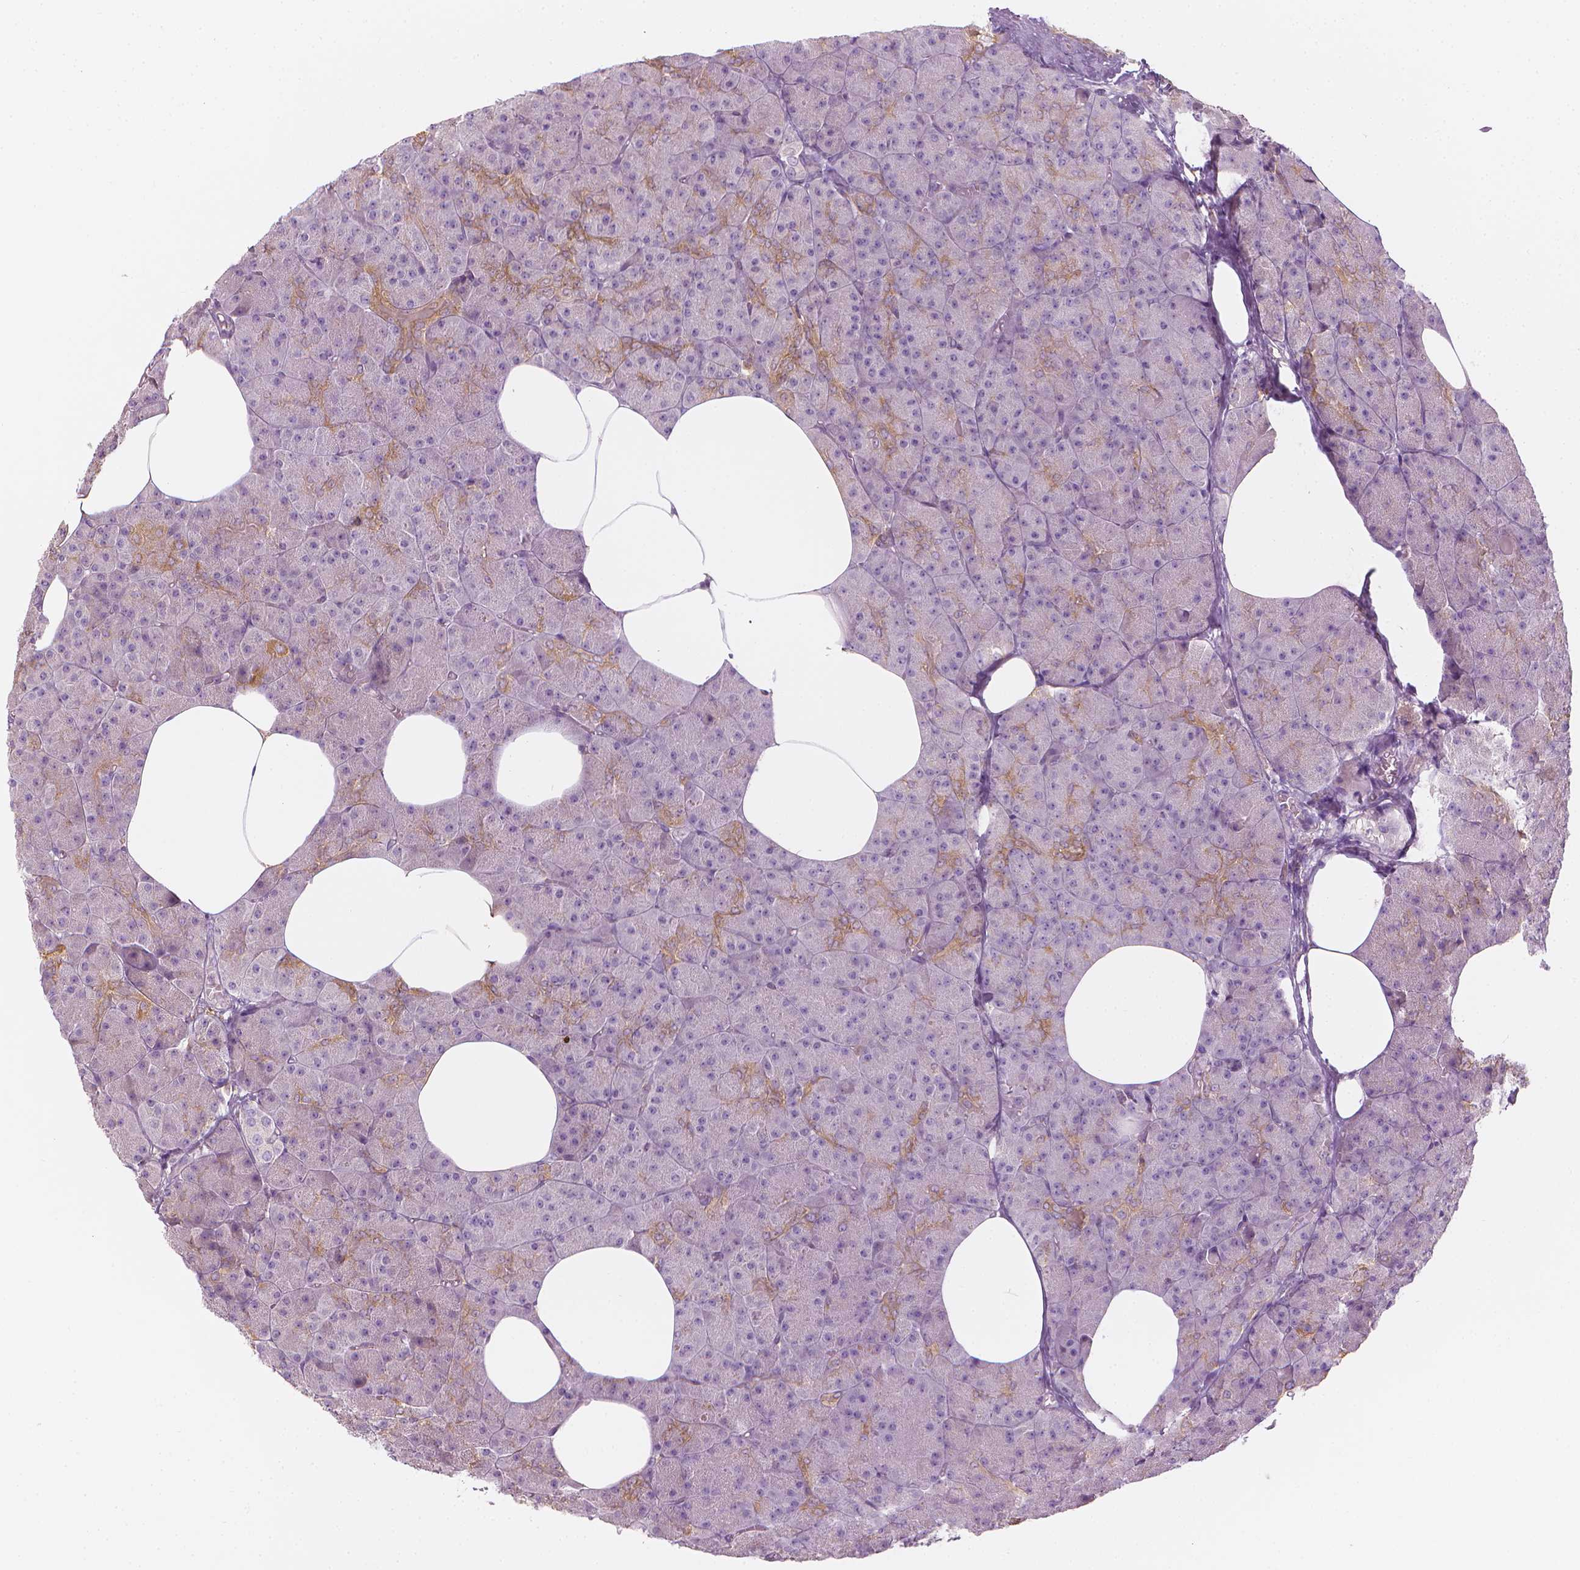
{"staining": {"intensity": "strong", "quantity": "<25%", "location": "cytoplasmic/membranous"}, "tissue": "pancreas", "cell_type": "Exocrine glandular cells", "image_type": "normal", "snomed": [{"axis": "morphology", "description": "Normal tissue, NOS"}, {"axis": "topography", "description": "Pancreas"}], "caption": "Exocrine glandular cells exhibit strong cytoplasmic/membranous positivity in approximately <25% of cells in normal pancreas.", "gene": "SHMT1", "patient": {"sex": "female", "age": 45}}